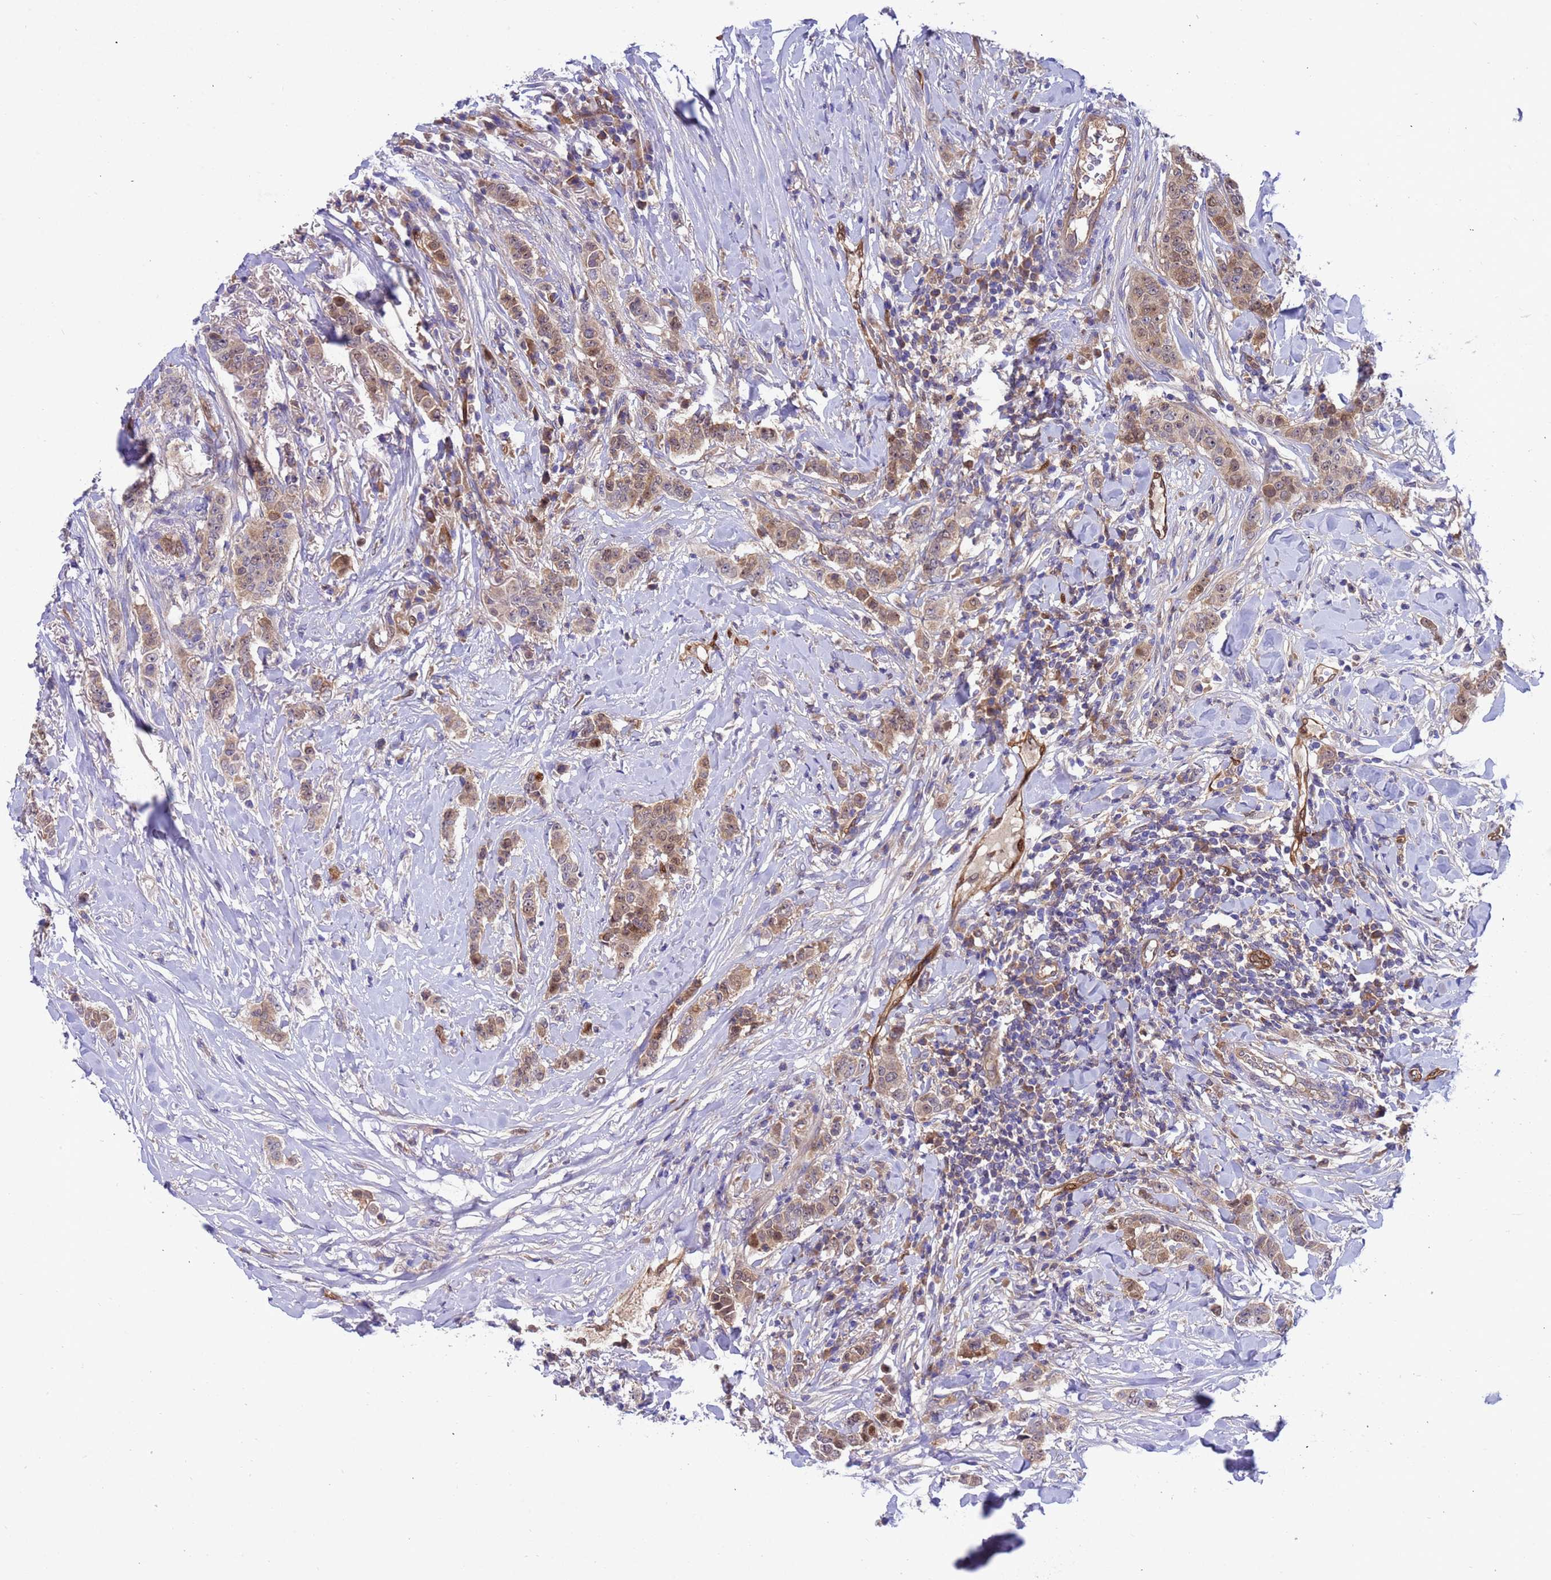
{"staining": {"intensity": "weak", "quantity": ">75%", "location": "cytoplasmic/membranous,nuclear"}, "tissue": "breast cancer", "cell_type": "Tumor cells", "image_type": "cancer", "snomed": [{"axis": "morphology", "description": "Duct carcinoma"}, {"axis": "topography", "description": "Breast"}], "caption": "The micrograph displays staining of intraductal carcinoma (breast), revealing weak cytoplasmic/membranous and nuclear protein staining (brown color) within tumor cells.", "gene": "FOXRED1", "patient": {"sex": "female", "age": 40}}